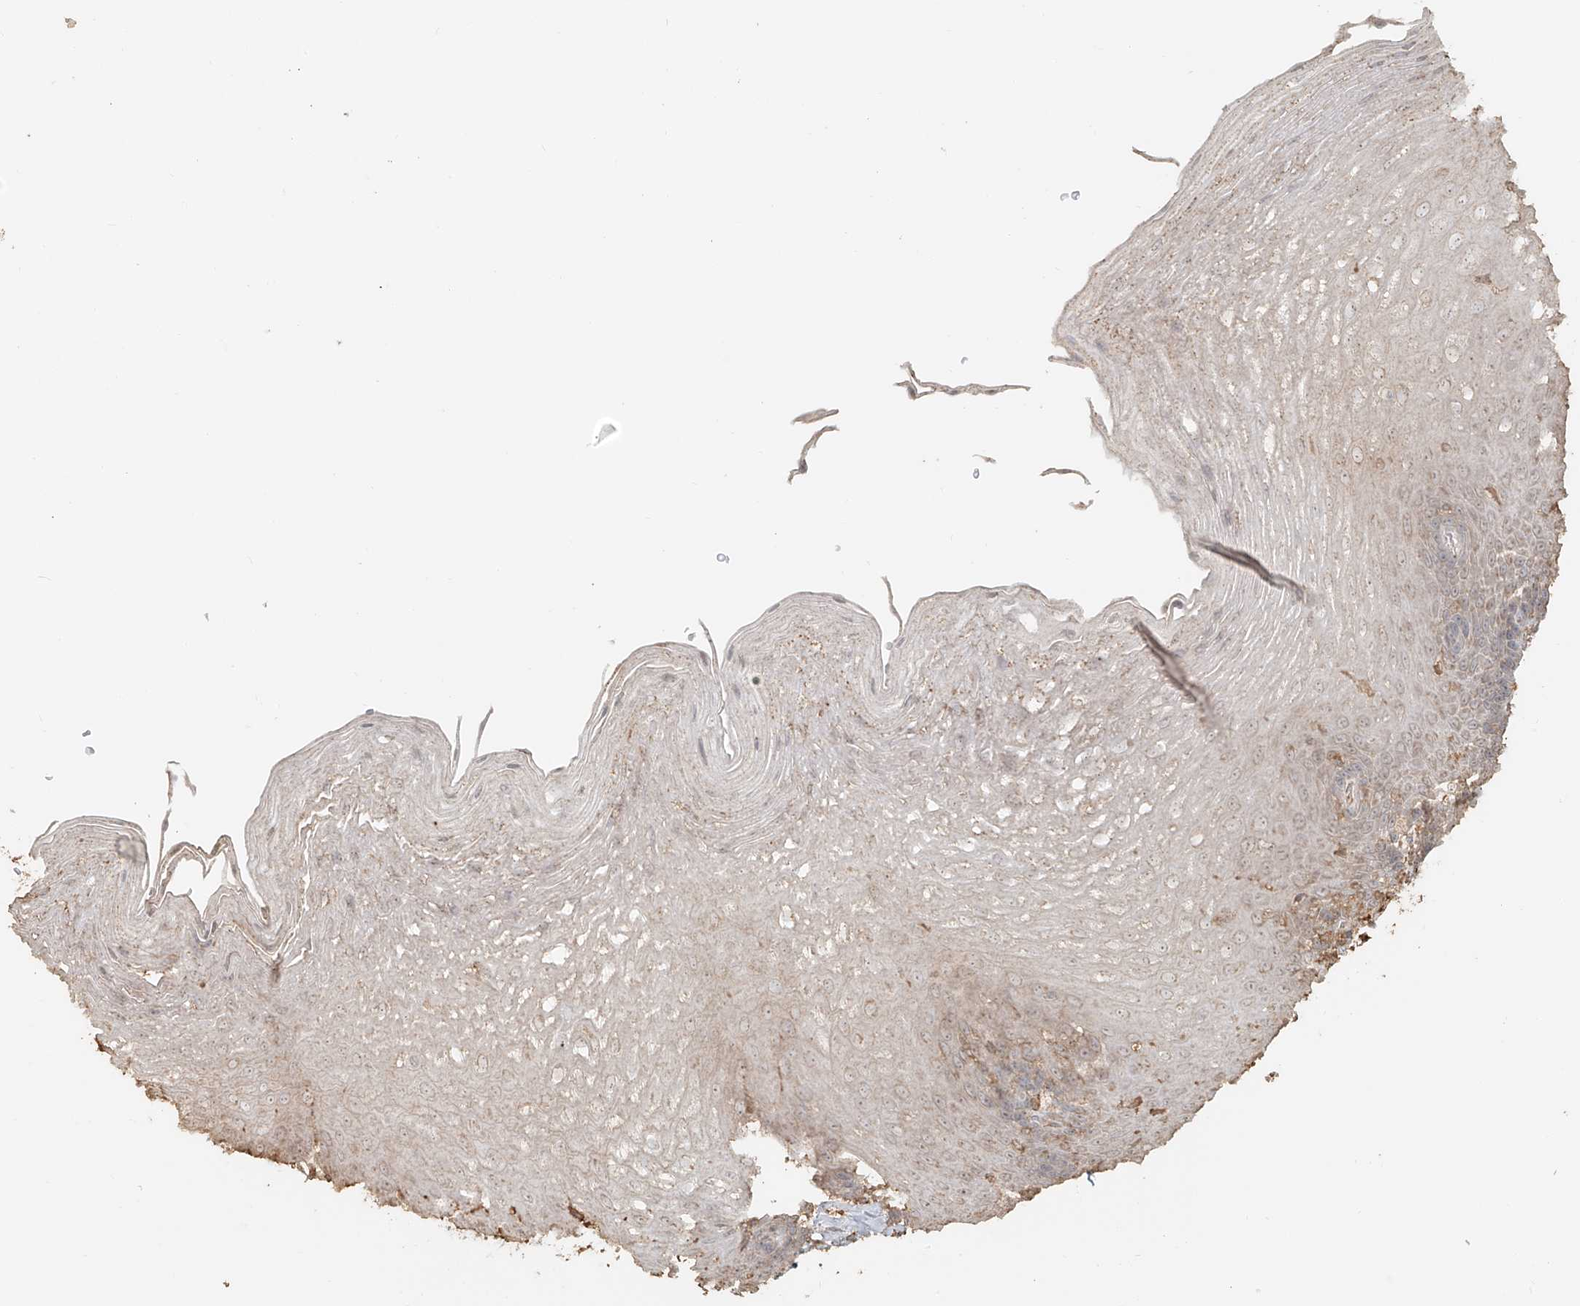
{"staining": {"intensity": "weak", "quantity": "<25%", "location": "cytoplasmic/membranous"}, "tissue": "esophagus", "cell_type": "Squamous epithelial cells", "image_type": "normal", "snomed": [{"axis": "morphology", "description": "Normal tissue, NOS"}, {"axis": "topography", "description": "Esophagus"}], "caption": "Esophagus was stained to show a protein in brown. There is no significant staining in squamous epithelial cells. (DAB immunohistochemistry (IHC) with hematoxylin counter stain).", "gene": "NPHS1", "patient": {"sex": "female", "age": 66}}